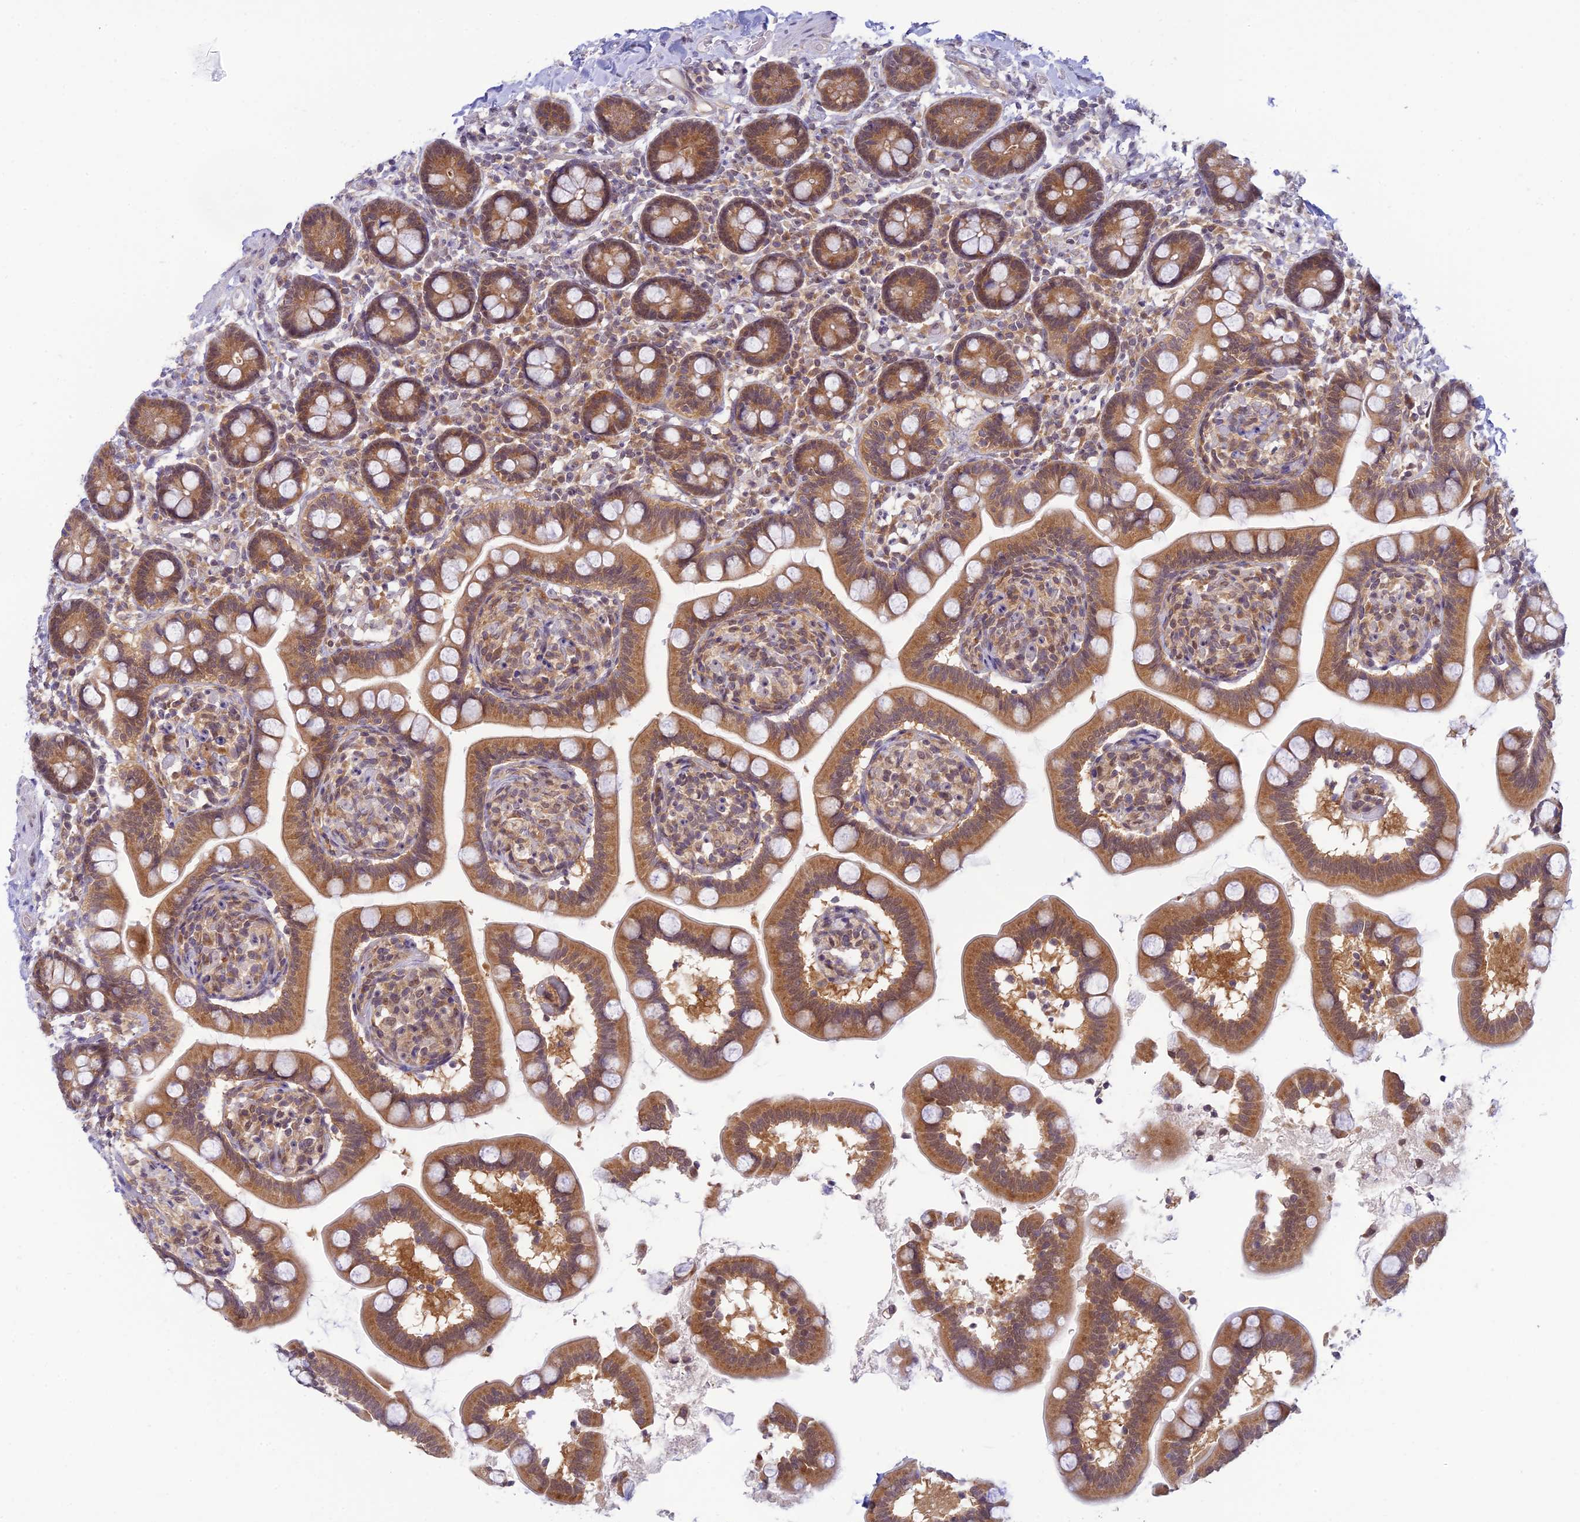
{"staining": {"intensity": "moderate", "quantity": ">75%", "location": "cytoplasmic/membranous"}, "tissue": "small intestine", "cell_type": "Glandular cells", "image_type": "normal", "snomed": [{"axis": "morphology", "description": "Normal tissue, NOS"}, {"axis": "topography", "description": "Small intestine"}], "caption": "IHC (DAB (3,3'-diaminobenzidine)) staining of unremarkable small intestine reveals moderate cytoplasmic/membranous protein expression in about >75% of glandular cells.", "gene": "SKIC8", "patient": {"sex": "female", "age": 64}}